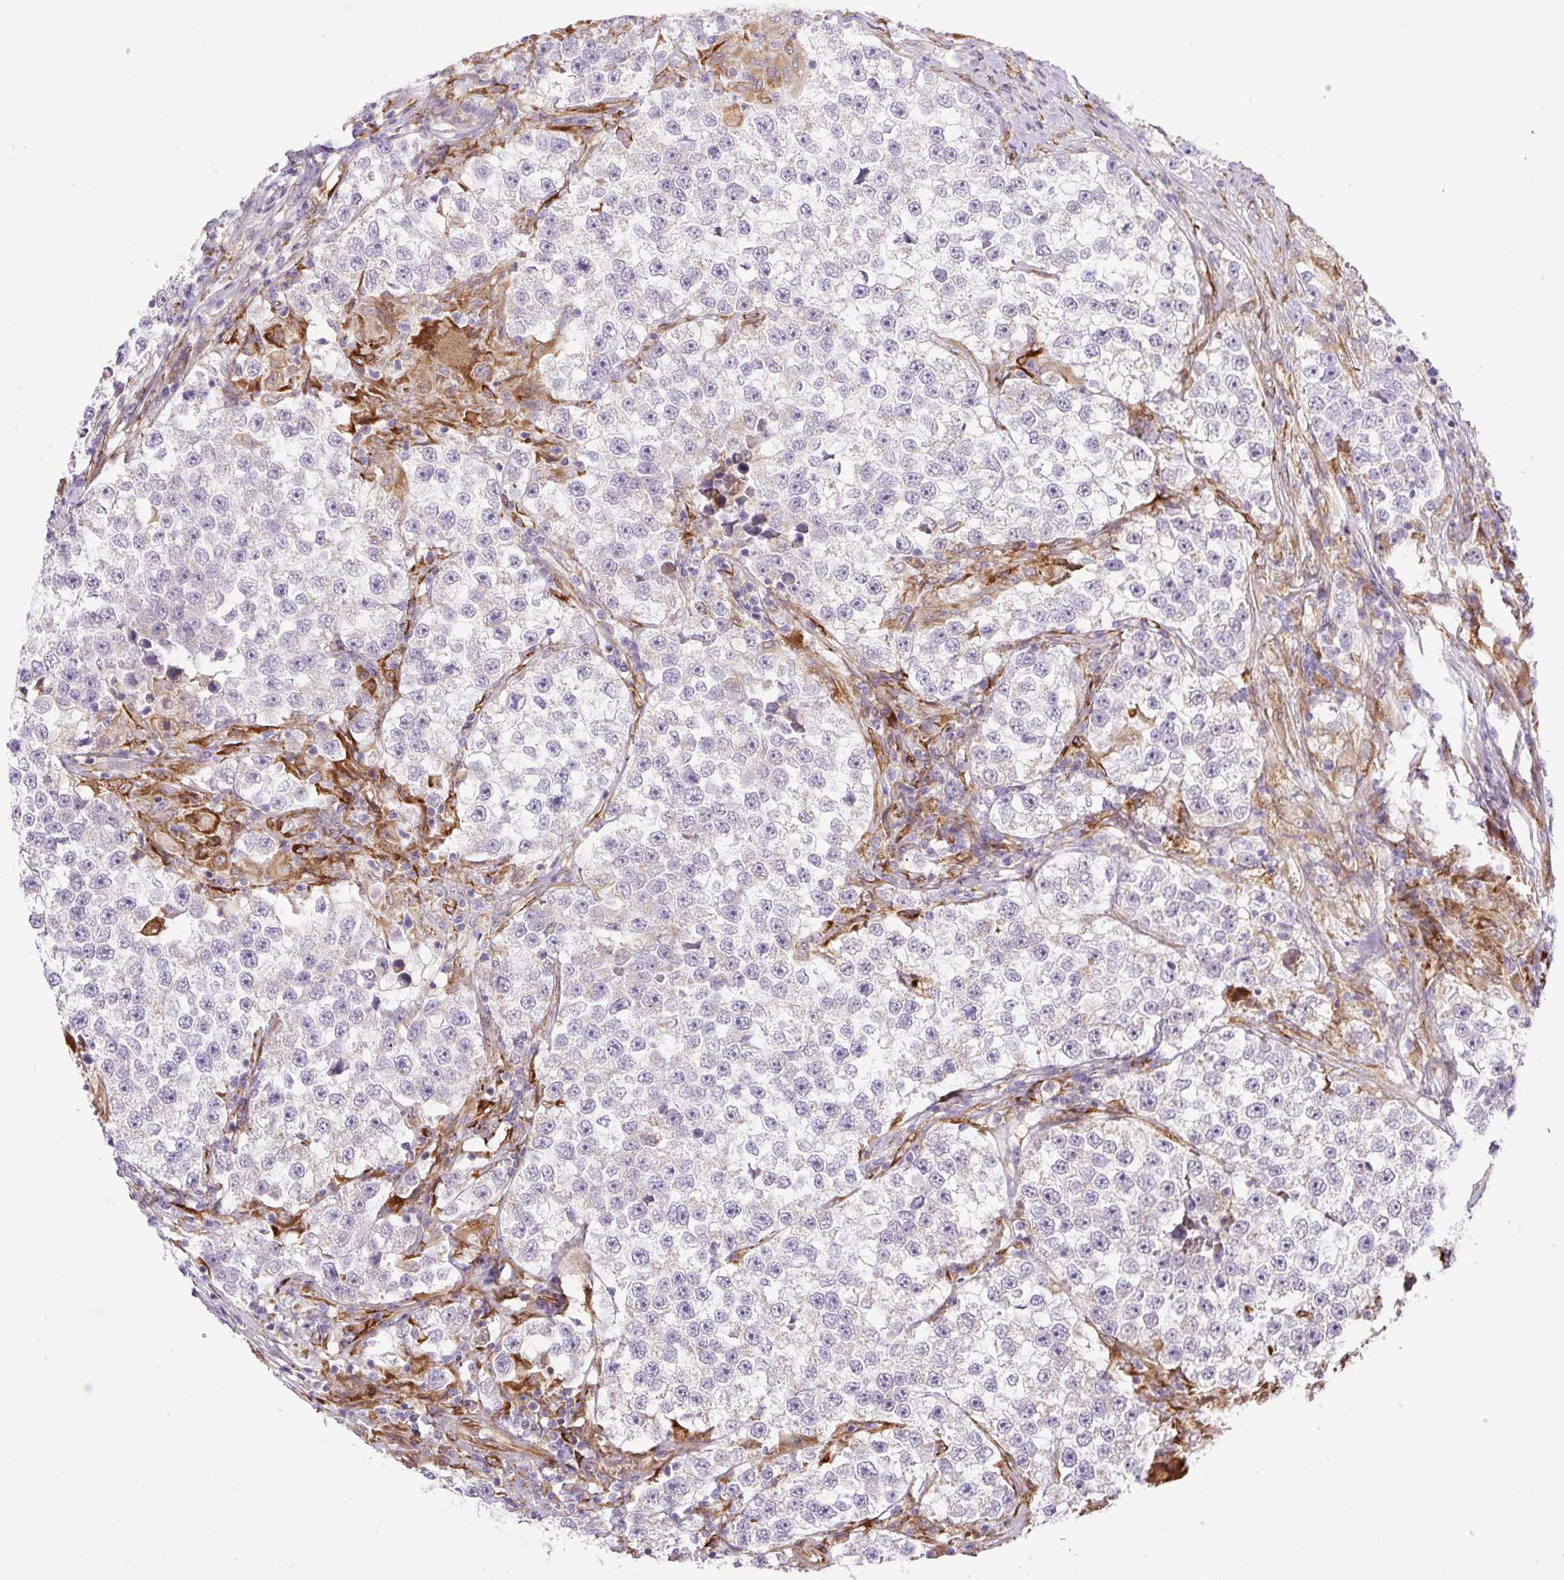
{"staining": {"intensity": "negative", "quantity": "none", "location": "none"}, "tissue": "testis cancer", "cell_type": "Tumor cells", "image_type": "cancer", "snomed": [{"axis": "morphology", "description": "Seminoma, NOS"}, {"axis": "topography", "description": "Testis"}], "caption": "Image shows no significant protein staining in tumor cells of testis cancer.", "gene": "RAB30", "patient": {"sex": "male", "age": 46}}